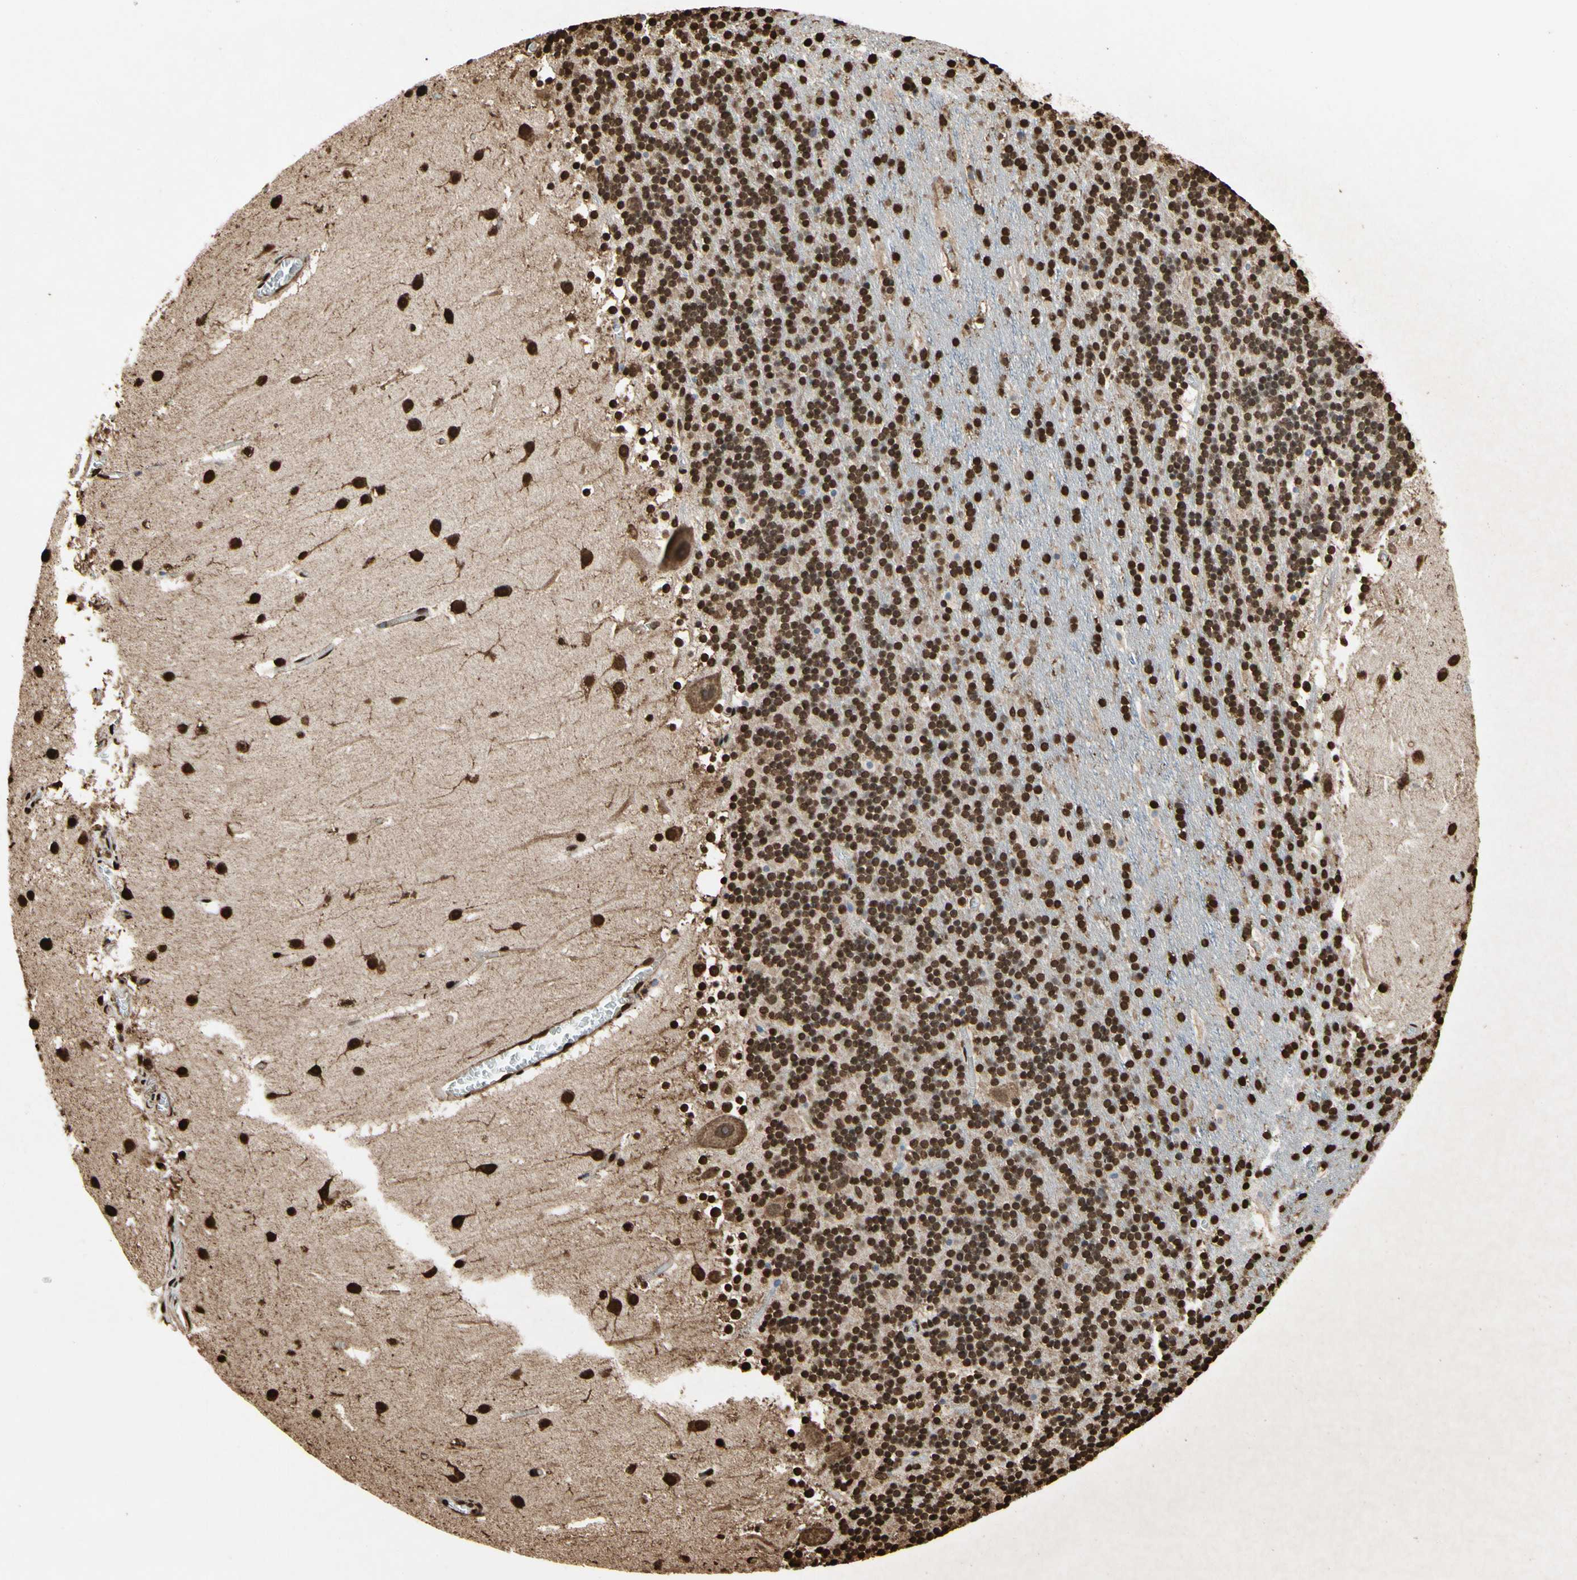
{"staining": {"intensity": "strong", "quantity": ">75%", "location": "nuclear"}, "tissue": "cerebellum", "cell_type": "Cells in granular layer", "image_type": "normal", "snomed": [{"axis": "morphology", "description": "Normal tissue, NOS"}, {"axis": "topography", "description": "Cerebellum"}], "caption": "Benign cerebellum reveals strong nuclear positivity in about >75% of cells in granular layer (DAB = brown stain, brightfield microscopy at high magnification)..", "gene": "HNRNPK", "patient": {"sex": "male", "age": 45}}